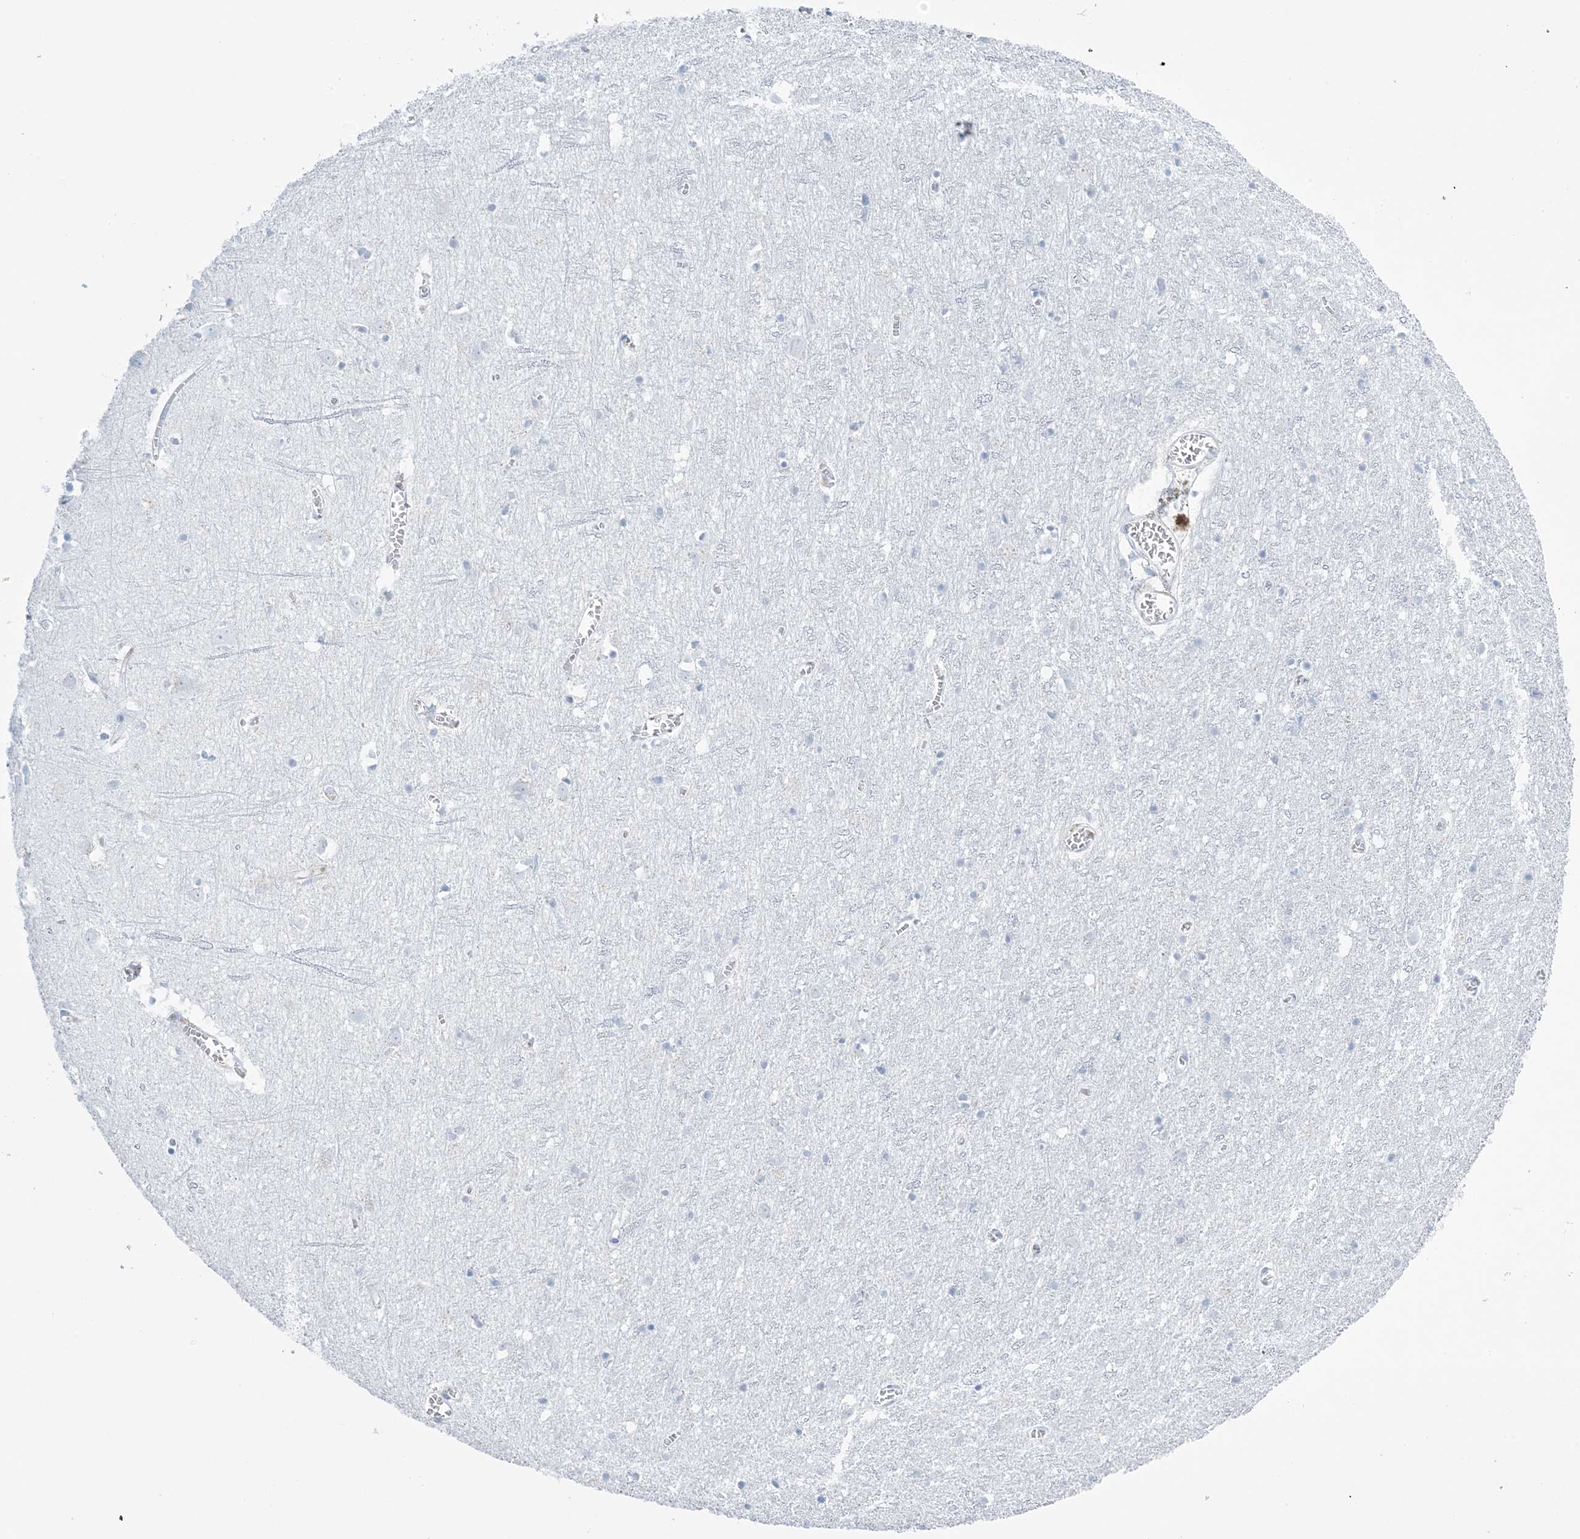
{"staining": {"intensity": "negative", "quantity": "none", "location": "none"}, "tissue": "cerebral cortex", "cell_type": "Endothelial cells", "image_type": "normal", "snomed": [{"axis": "morphology", "description": "Normal tissue, NOS"}, {"axis": "topography", "description": "Cerebral cortex"}], "caption": "Cerebral cortex was stained to show a protein in brown. There is no significant expression in endothelial cells. (DAB immunohistochemistry visualized using brightfield microscopy, high magnification).", "gene": "AGXT", "patient": {"sex": "female", "age": 64}}